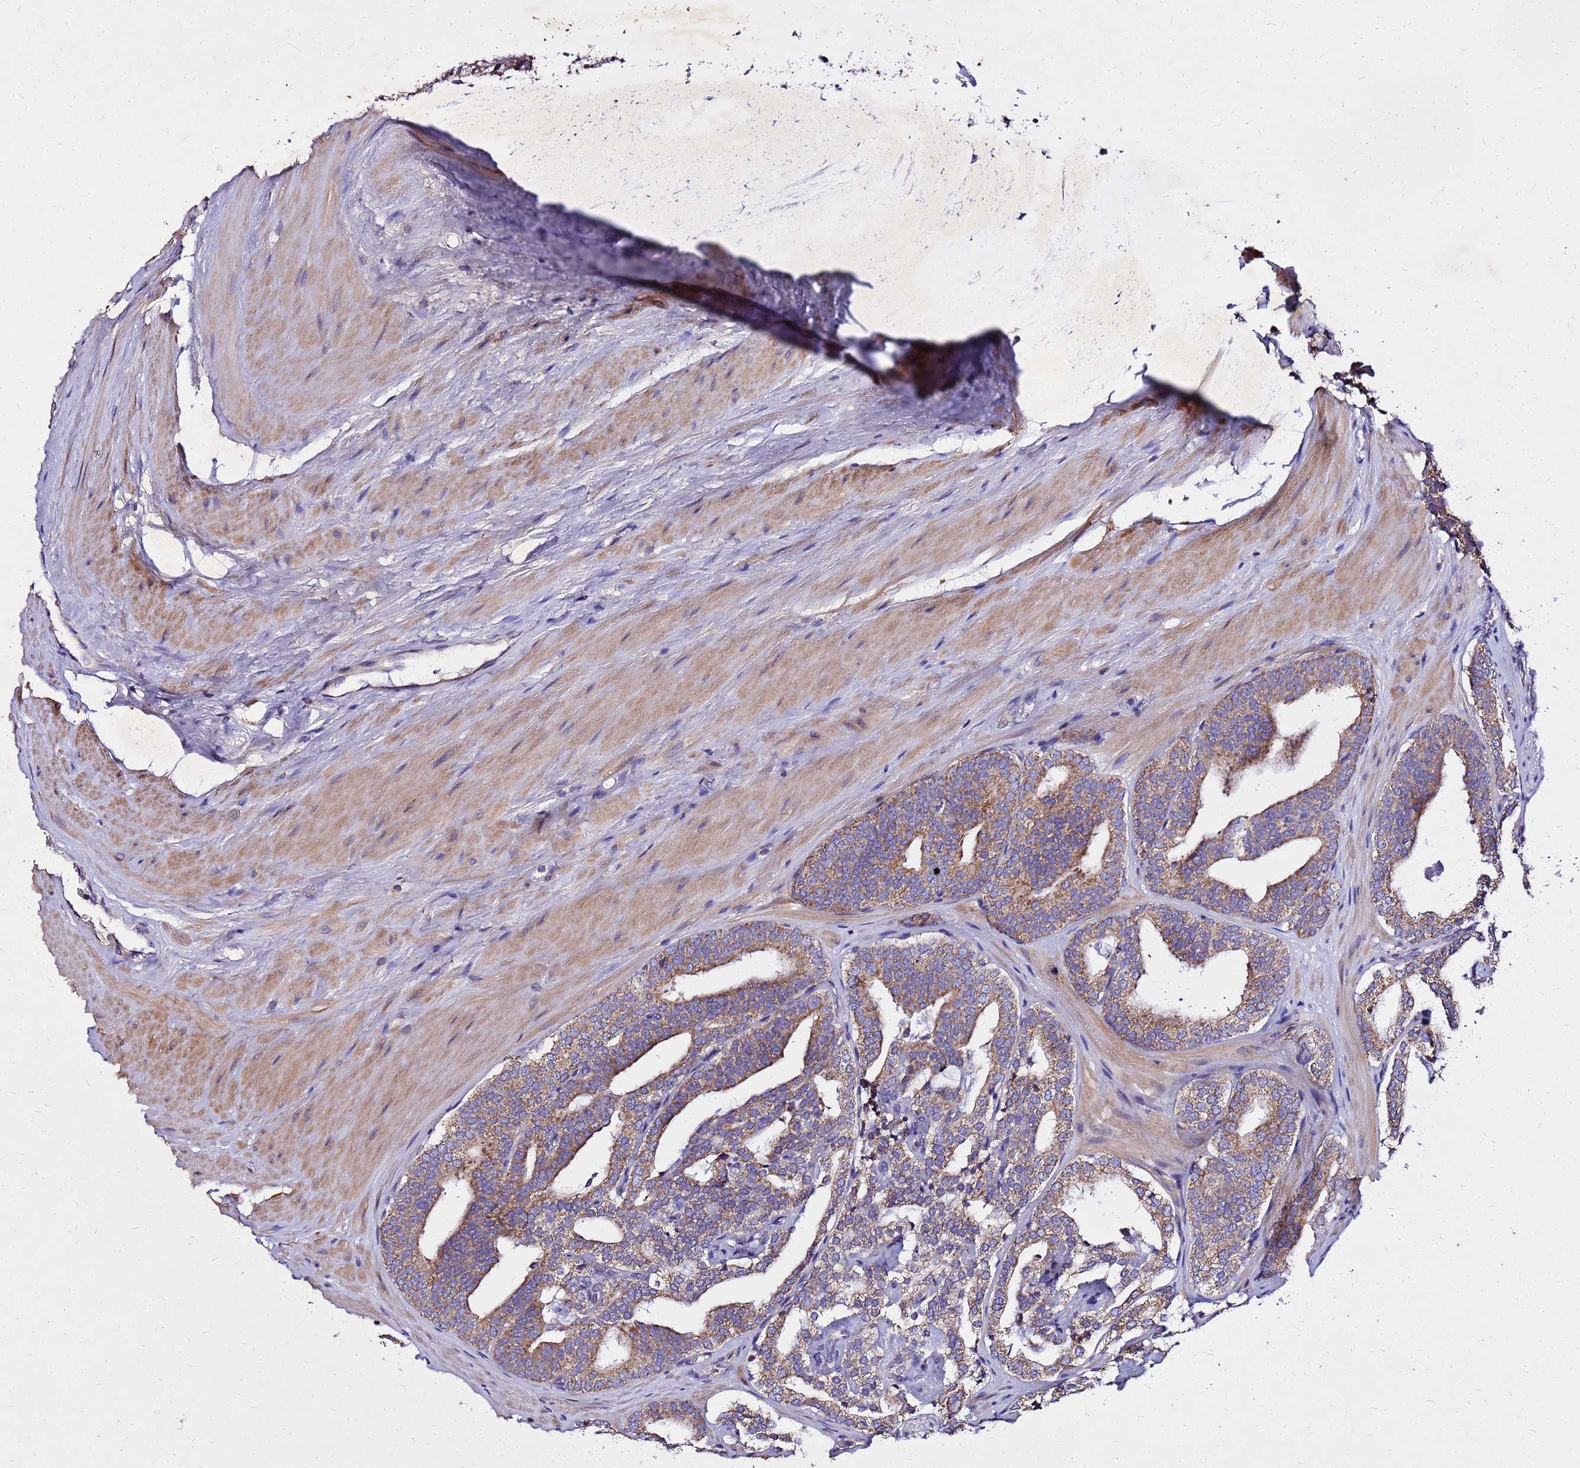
{"staining": {"intensity": "moderate", "quantity": "25%-75%", "location": "cytoplasmic/membranous"}, "tissue": "prostate cancer", "cell_type": "Tumor cells", "image_type": "cancer", "snomed": [{"axis": "morphology", "description": "Adenocarcinoma, High grade"}, {"axis": "topography", "description": "Prostate"}], "caption": "The micrograph exhibits staining of prostate cancer, revealing moderate cytoplasmic/membranous protein positivity (brown color) within tumor cells.", "gene": "COX14", "patient": {"sex": "male", "age": 63}}